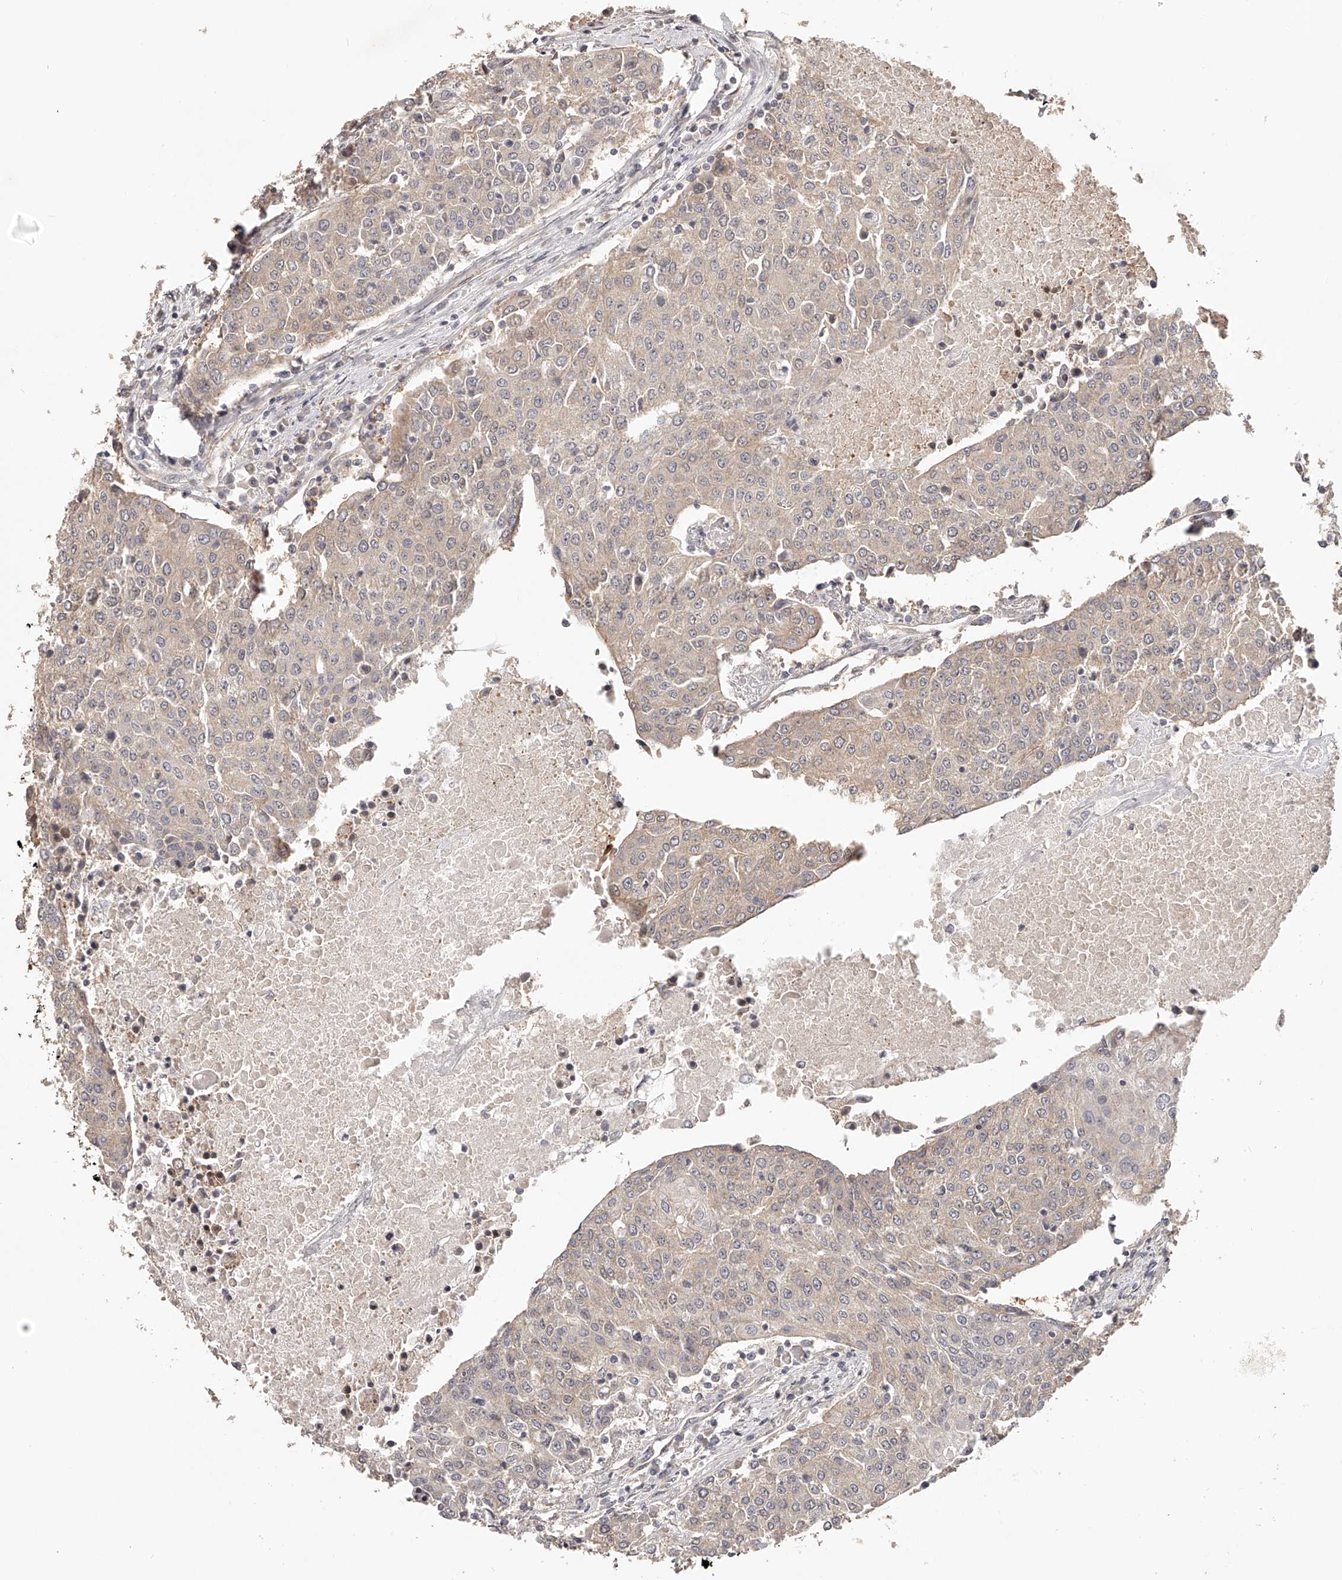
{"staining": {"intensity": "weak", "quantity": ">75%", "location": "cytoplasmic/membranous"}, "tissue": "urothelial cancer", "cell_type": "Tumor cells", "image_type": "cancer", "snomed": [{"axis": "morphology", "description": "Urothelial carcinoma, High grade"}, {"axis": "topography", "description": "Urinary bladder"}], "caption": "High-grade urothelial carcinoma was stained to show a protein in brown. There is low levels of weak cytoplasmic/membranous expression in about >75% of tumor cells. (DAB (3,3'-diaminobenzidine) = brown stain, brightfield microscopy at high magnification).", "gene": "ZNF582", "patient": {"sex": "female", "age": 85}}